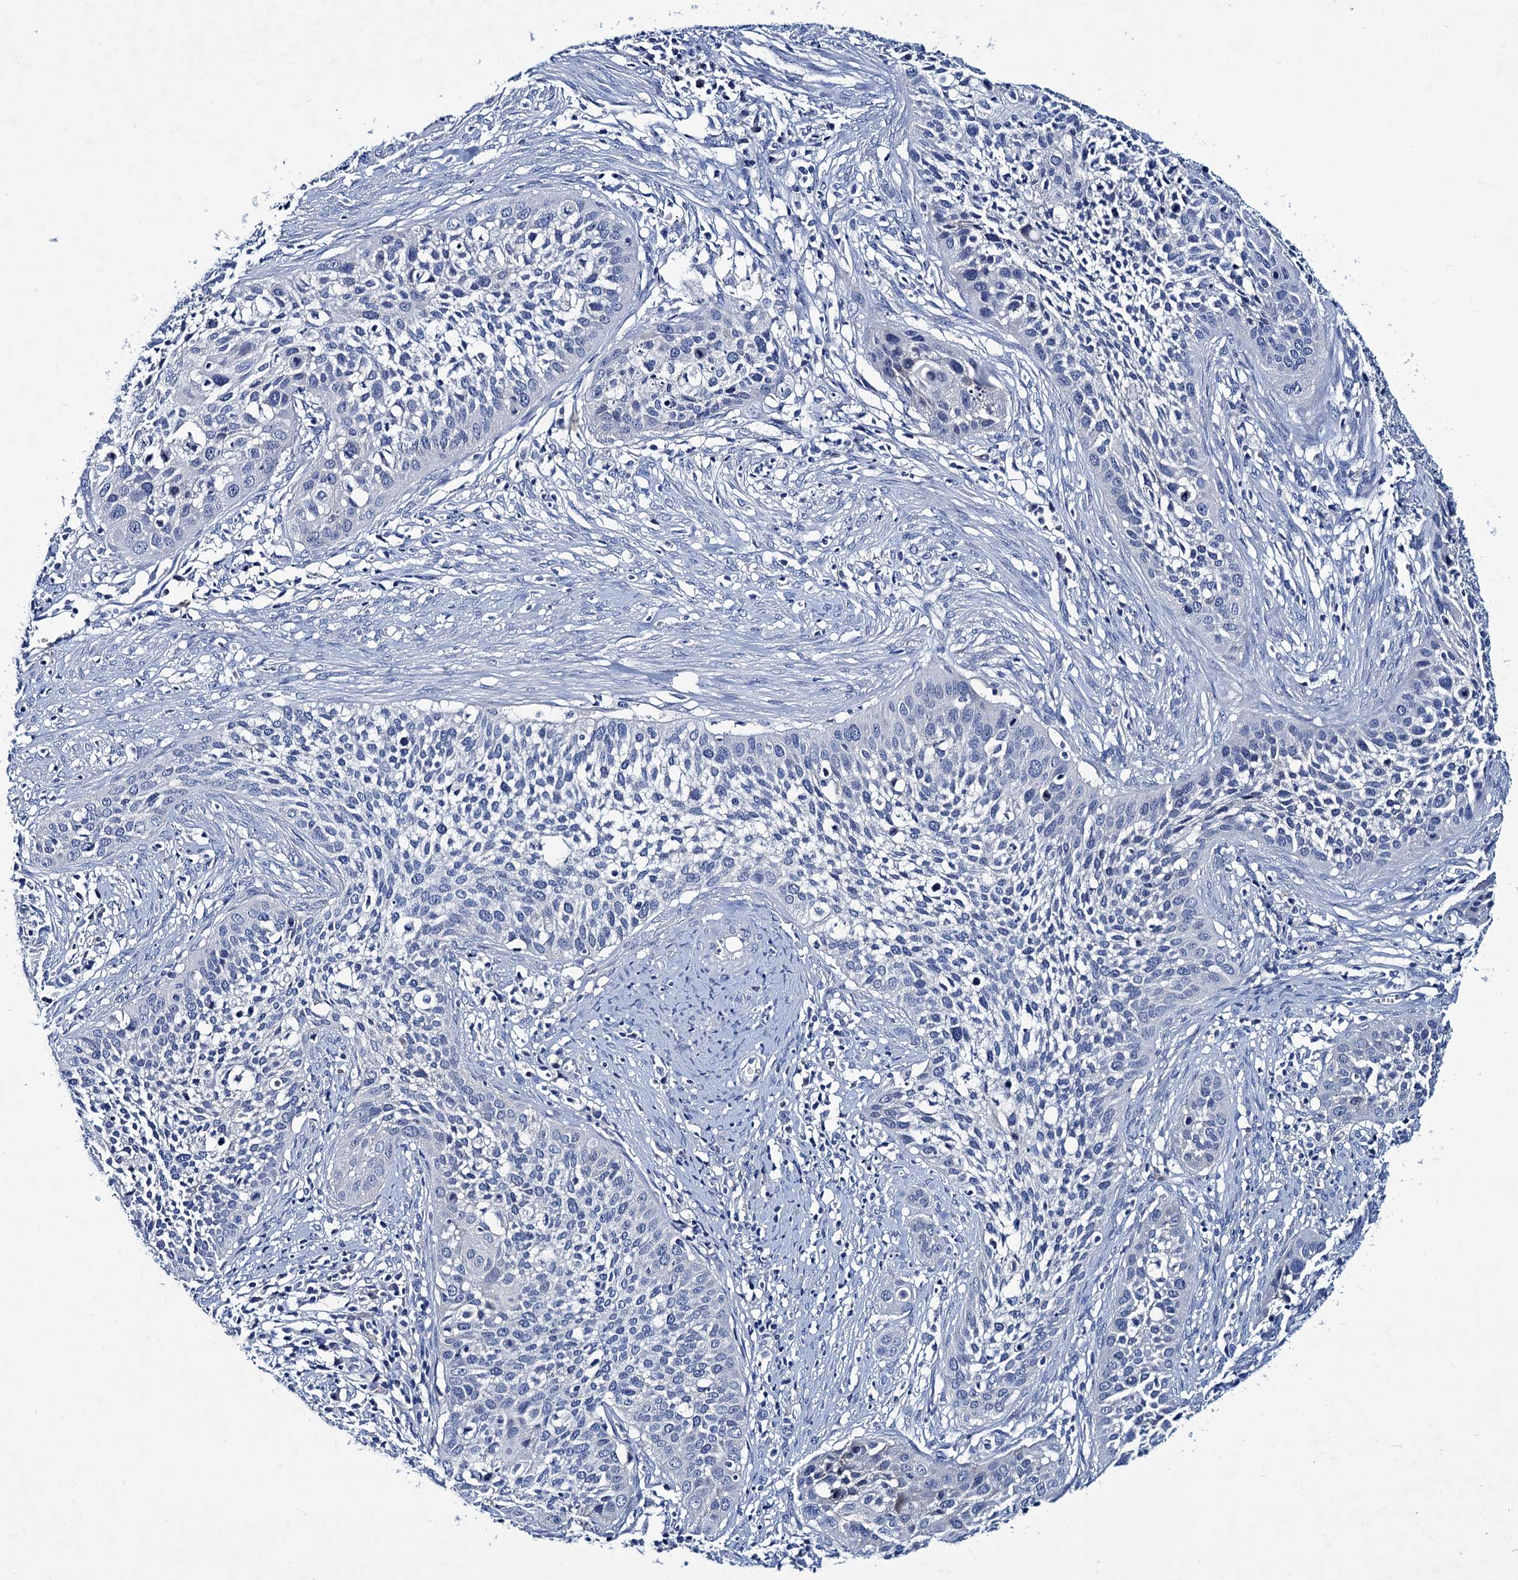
{"staining": {"intensity": "negative", "quantity": "none", "location": "none"}, "tissue": "cervical cancer", "cell_type": "Tumor cells", "image_type": "cancer", "snomed": [{"axis": "morphology", "description": "Squamous cell carcinoma, NOS"}, {"axis": "topography", "description": "Cervix"}], "caption": "The histopathology image demonstrates no significant staining in tumor cells of cervical cancer (squamous cell carcinoma). The staining was performed using DAB (3,3'-diaminobenzidine) to visualize the protein expression in brown, while the nuclei were stained in blue with hematoxylin (Magnification: 20x).", "gene": "RTKN2", "patient": {"sex": "female", "age": 34}}